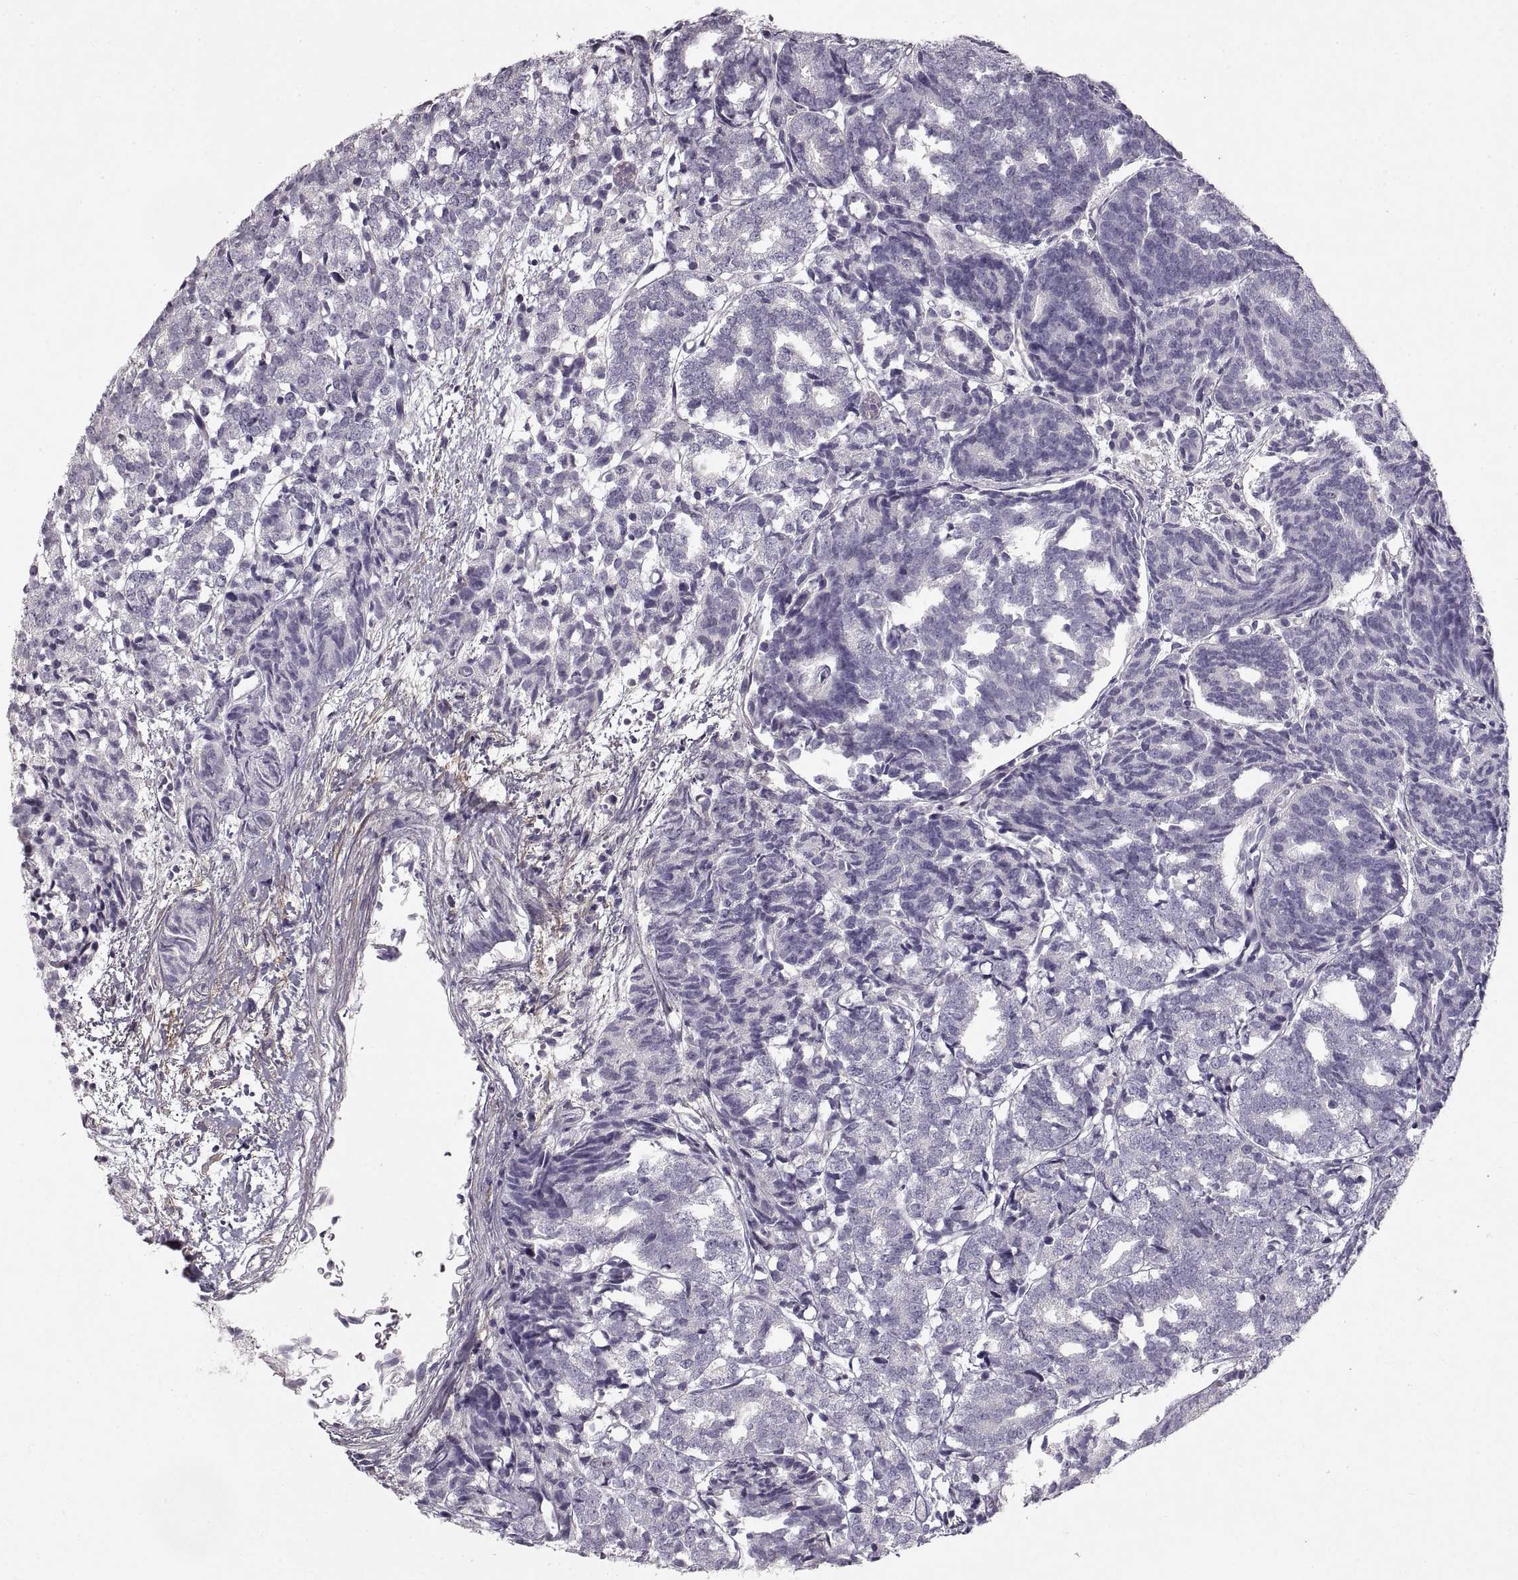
{"staining": {"intensity": "negative", "quantity": "none", "location": "none"}, "tissue": "prostate cancer", "cell_type": "Tumor cells", "image_type": "cancer", "snomed": [{"axis": "morphology", "description": "Adenocarcinoma, High grade"}, {"axis": "topography", "description": "Prostate"}], "caption": "This is a histopathology image of IHC staining of prostate cancer (adenocarcinoma (high-grade)), which shows no expression in tumor cells.", "gene": "ADAM11", "patient": {"sex": "male", "age": 53}}